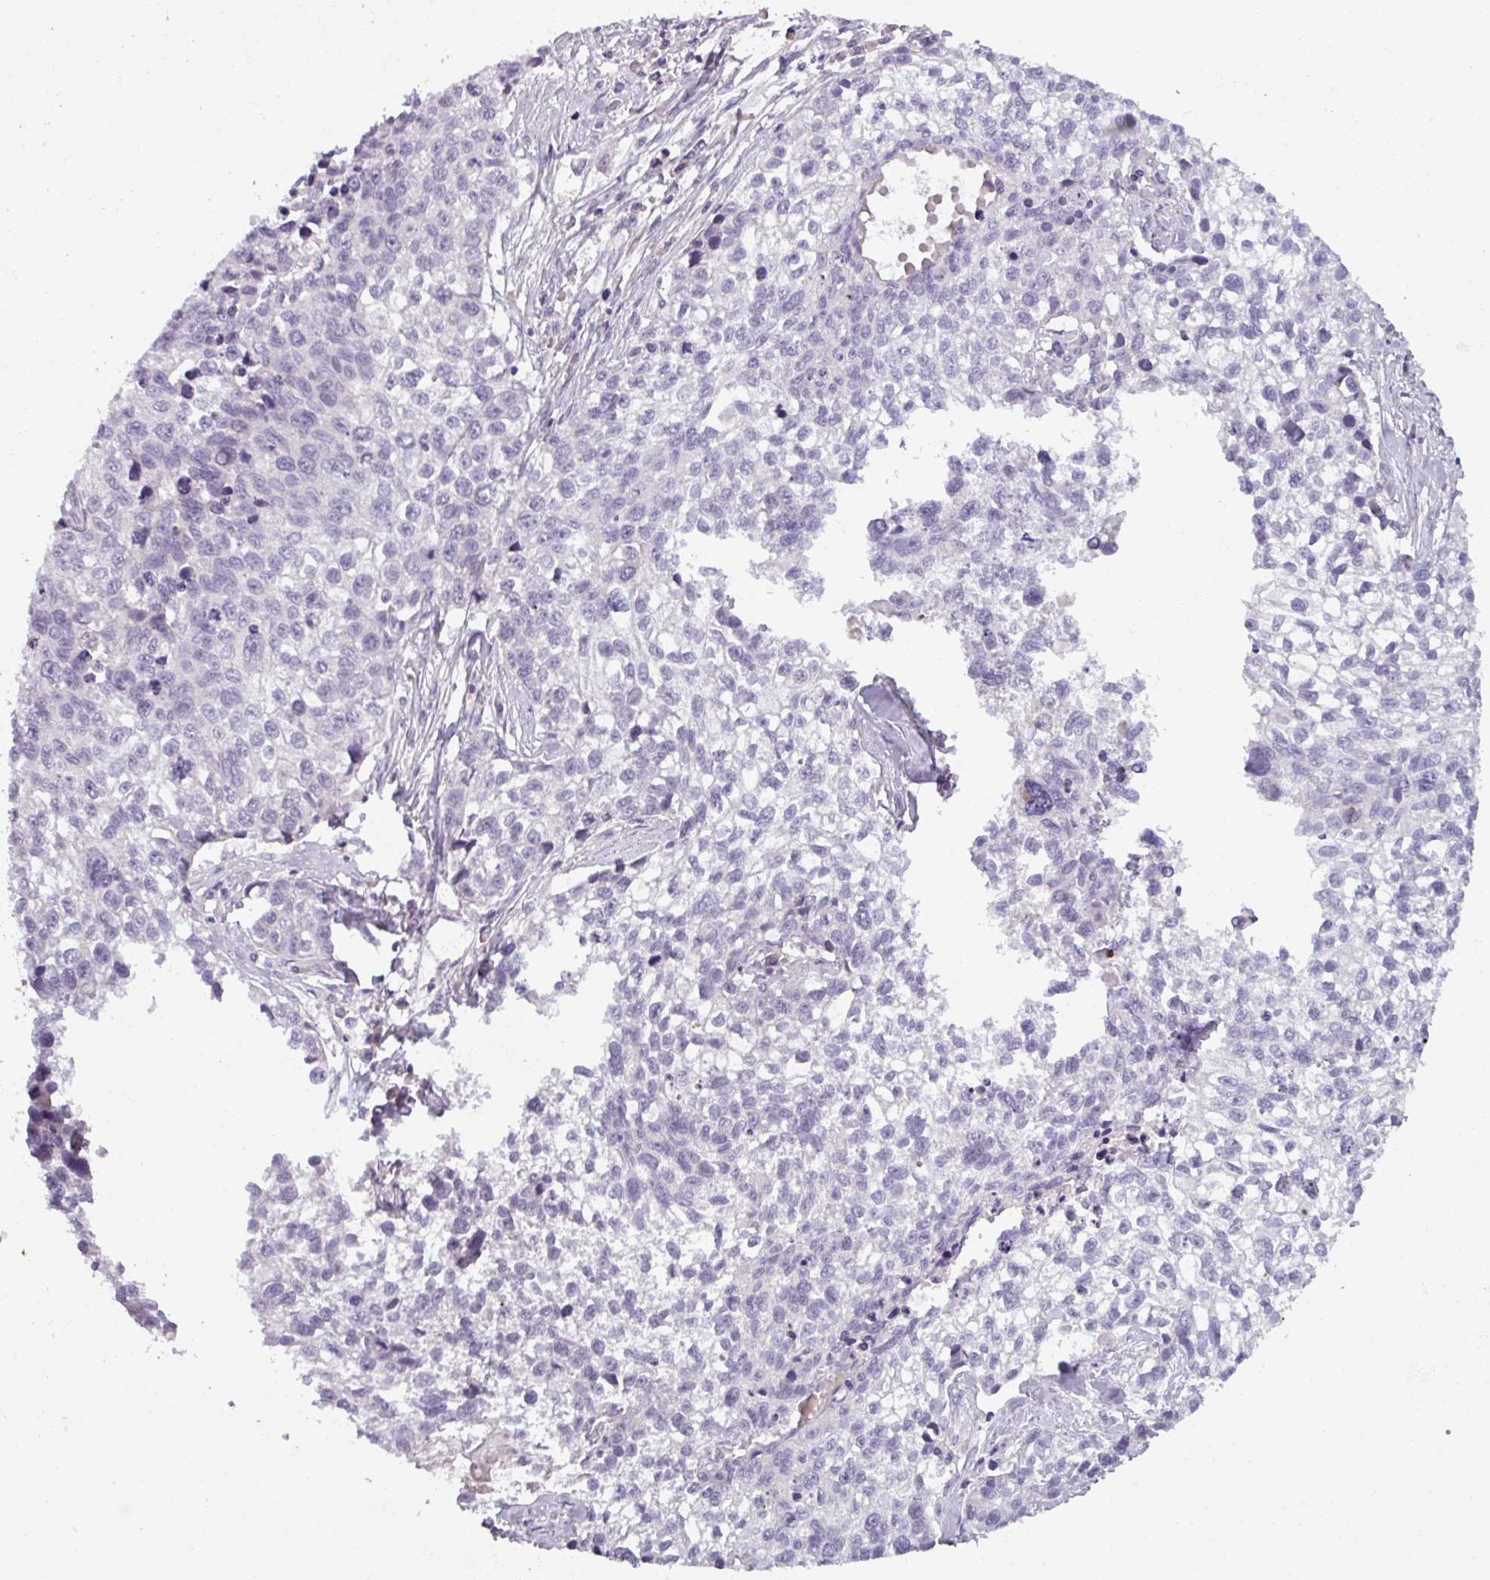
{"staining": {"intensity": "negative", "quantity": "none", "location": "none"}, "tissue": "lung cancer", "cell_type": "Tumor cells", "image_type": "cancer", "snomed": [{"axis": "morphology", "description": "Squamous cell carcinoma, NOS"}, {"axis": "topography", "description": "Lung"}], "caption": "Immunohistochemistry micrograph of human squamous cell carcinoma (lung) stained for a protein (brown), which reveals no positivity in tumor cells.", "gene": "SMIM11", "patient": {"sex": "male", "age": 74}}